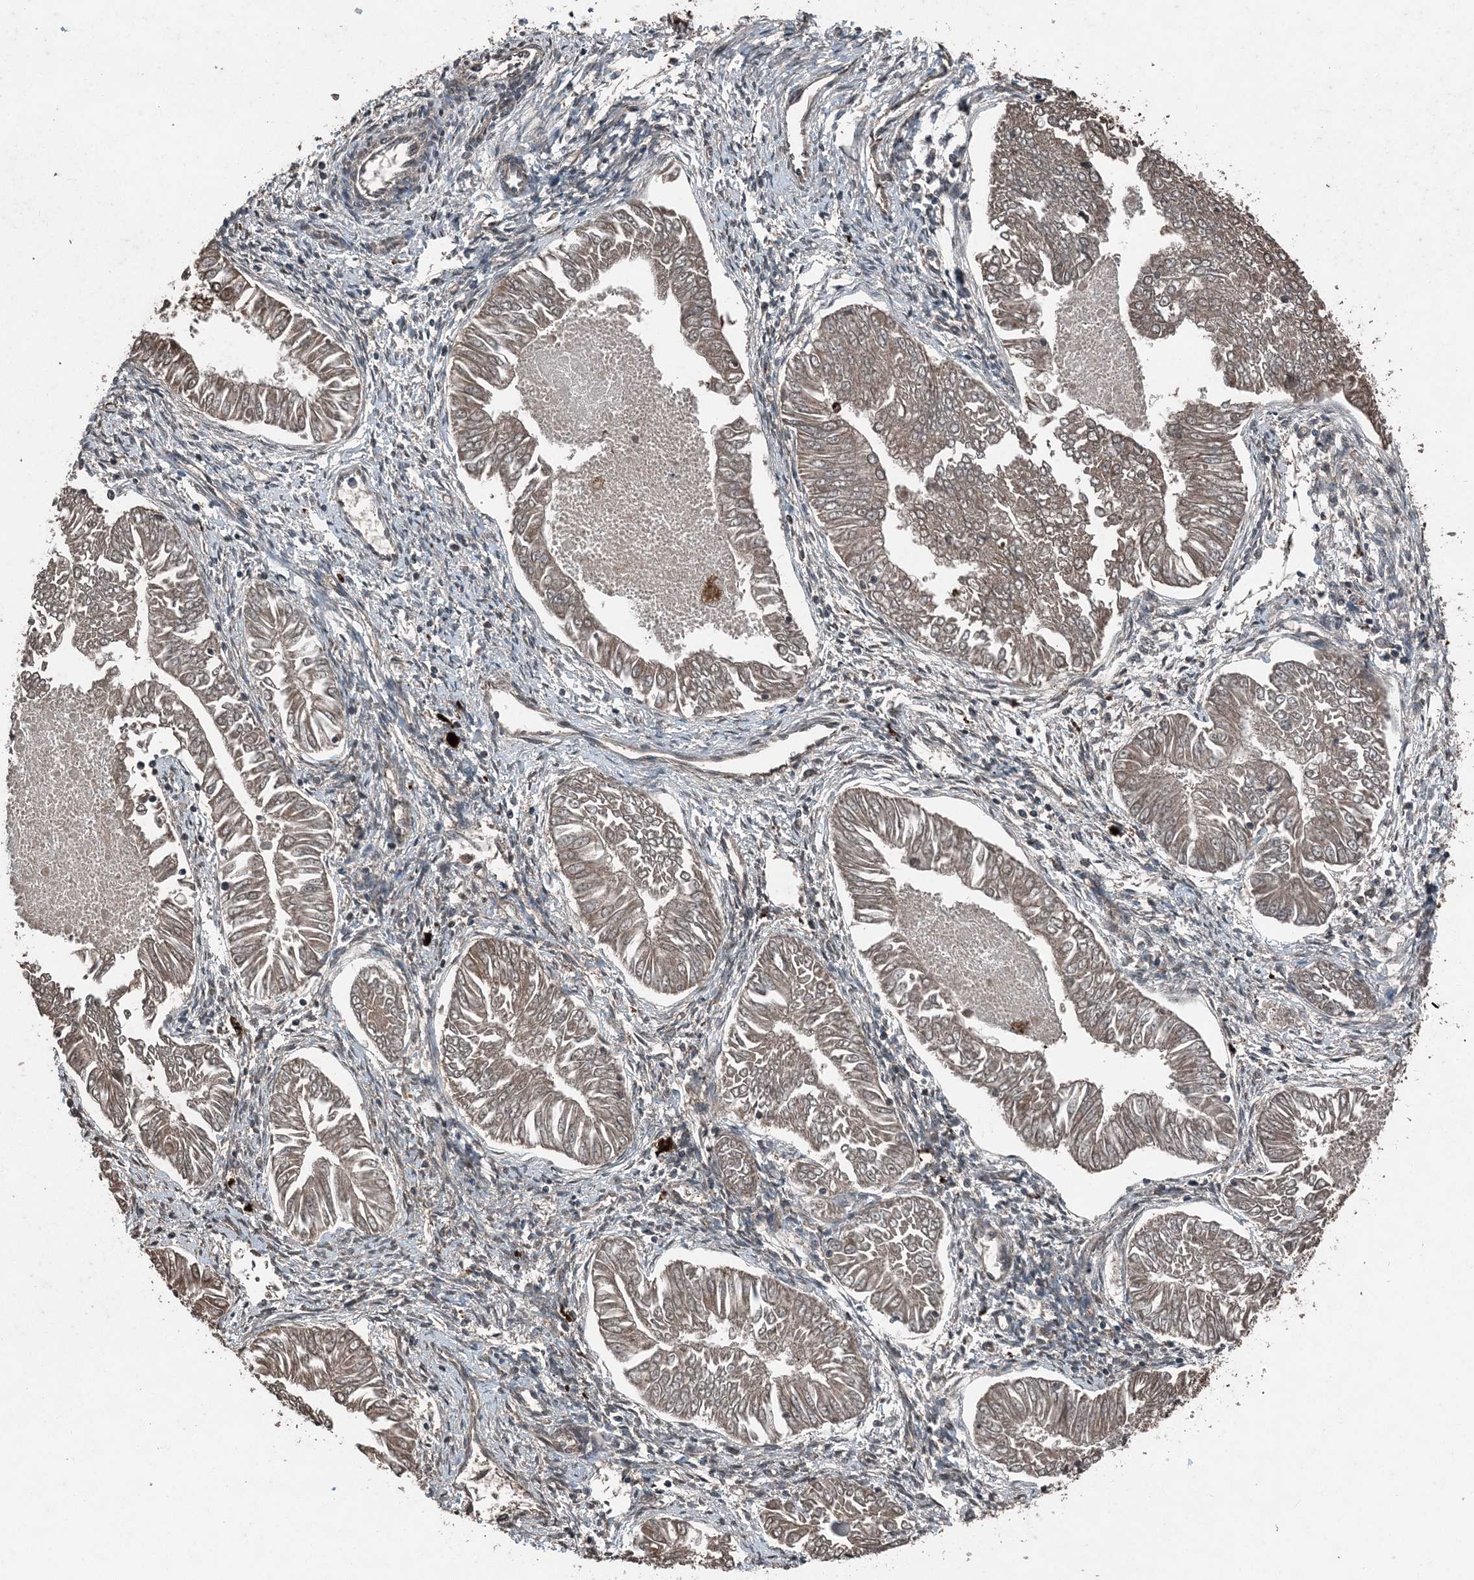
{"staining": {"intensity": "weak", "quantity": "25%-75%", "location": "cytoplasmic/membranous"}, "tissue": "endometrial cancer", "cell_type": "Tumor cells", "image_type": "cancer", "snomed": [{"axis": "morphology", "description": "Adenocarcinoma, NOS"}, {"axis": "topography", "description": "Endometrium"}], "caption": "Immunohistochemistry staining of adenocarcinoma (endometrial), which demonstrates low levels of weak cytoplasmic/membranous positivity in about 25%-75% of tumor cells indicating weak cytoplasmic/membranous protein staining. The staining was performed using DAB (brown) for protein detection and nuclei were counterstained in hematoxylin (blue).", "gene": "CFL1", "patient": {"sex": "female", "age": 53}}